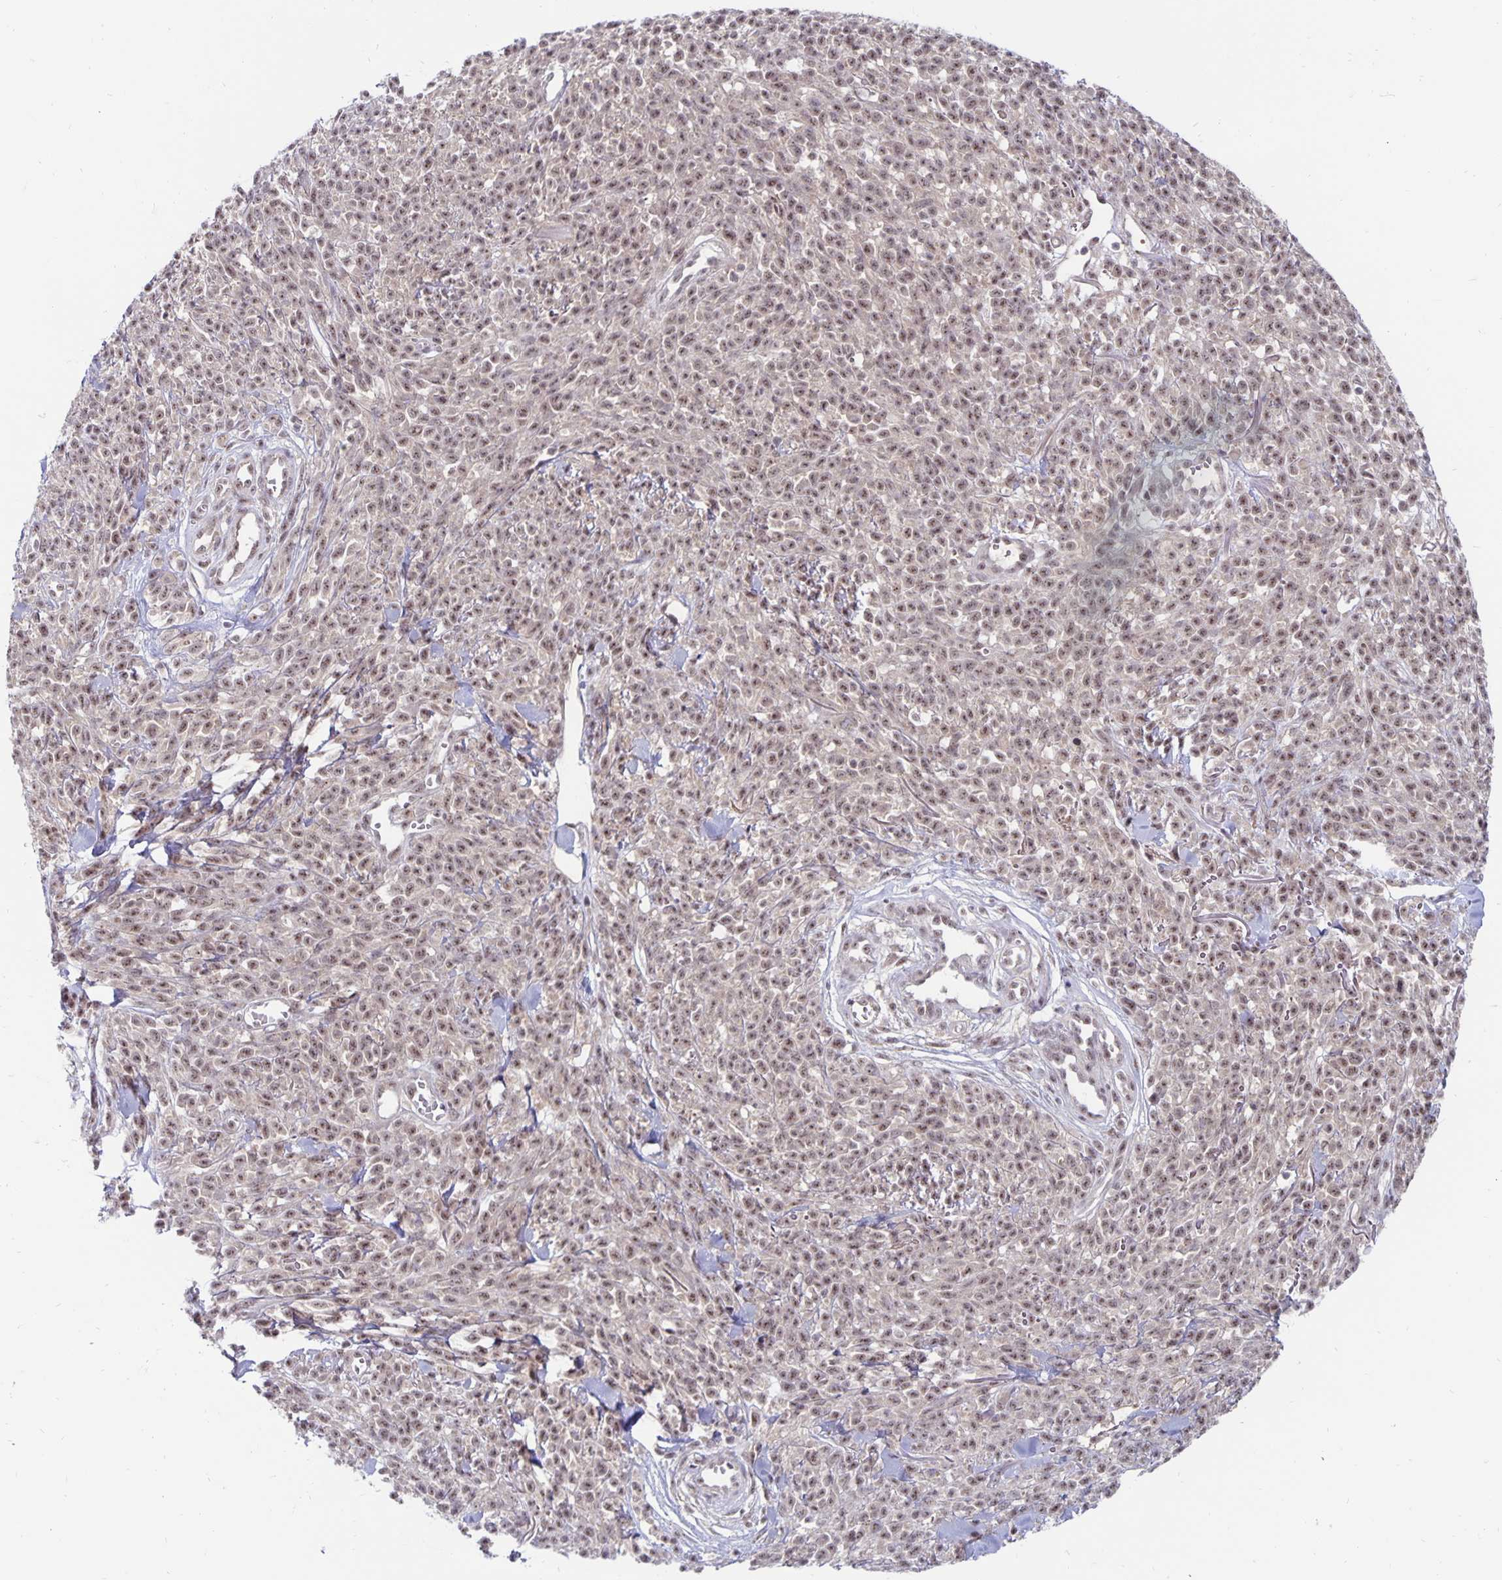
{"staining": {"intensity": "weak", "quantity": ">75%", "location": "nuclear"}, "tissue": "melanoma", "cell_type": "Tumor cells", "image_type": "cancer", "snomed": [{"axis": "morphology", "description": "Malignant melanoma, NOS"}, {"axis": "topography", "description": "Skin"}, {"axis": "topography", "description": "Skin of trunk"}], "caption": "A photomicrograph of melanoma stained for a protein exhibits weak nuclear brown staining in tumor cells.", "gene": "EXOC6B", "patient": {"sex": "male", "age": 74}}